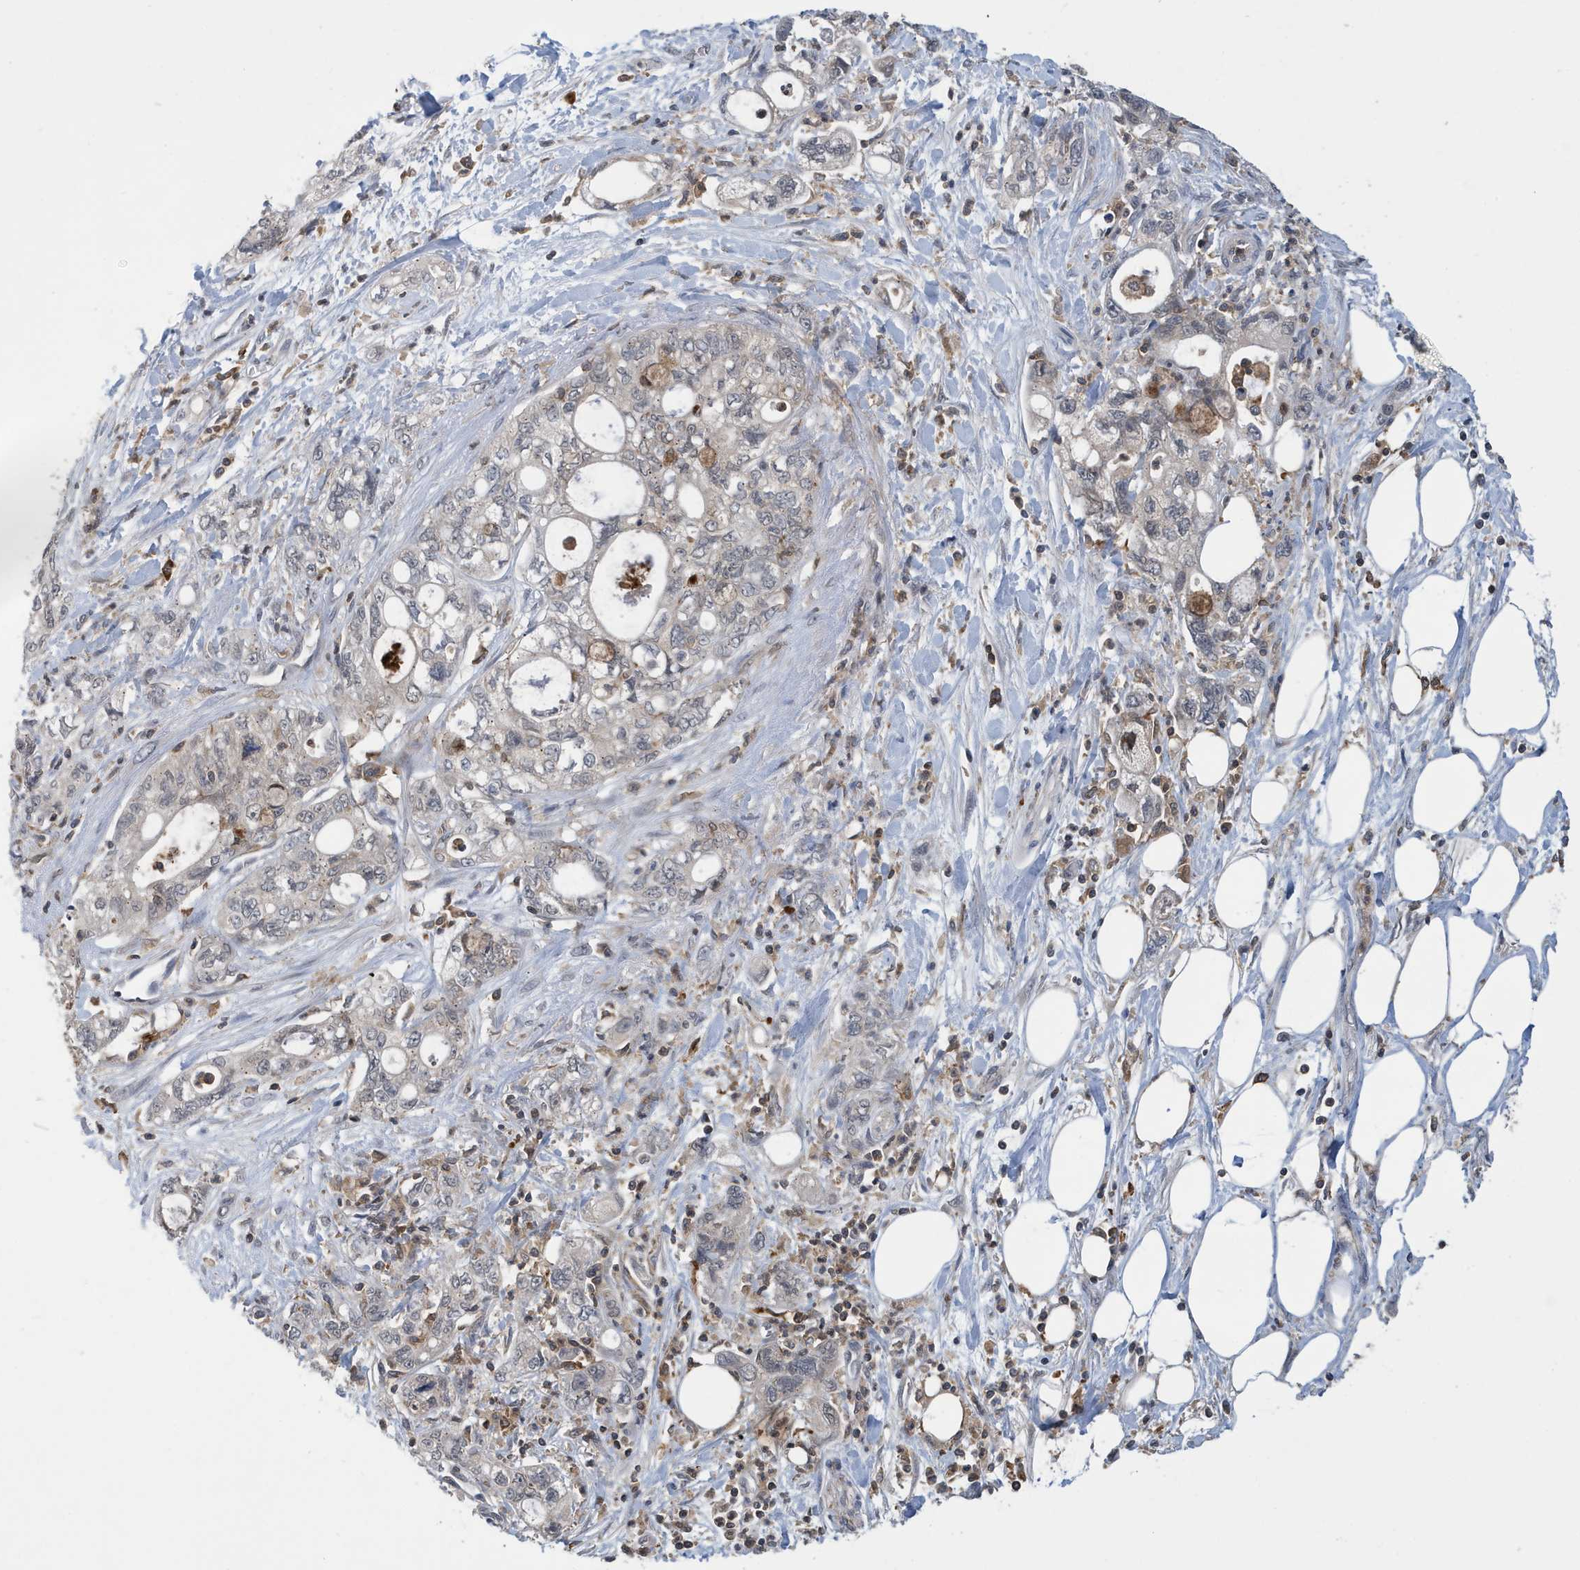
{"staining": {"intensity": "negative", "quantity": "none", "location": "none"}, "tissue": "pancreatic cancer", "cell_type": "Tumor cells", "image_type": "cancer", "snomed": [{"axis": "morphology", "description": "Adenocarcinoma, NOS"}, {"axis": "topography", "description": "Pancreas"}], "caption": "Pancreatic cancer (adenocarcinoma) was stained to show a protein in brown. There is no significant expression in tumor cells. (DAB IHC visualized using brightfield microscopy, high magnification).", "gene": "NSUN3", "patient": {"sex": "male", "age": 70}}